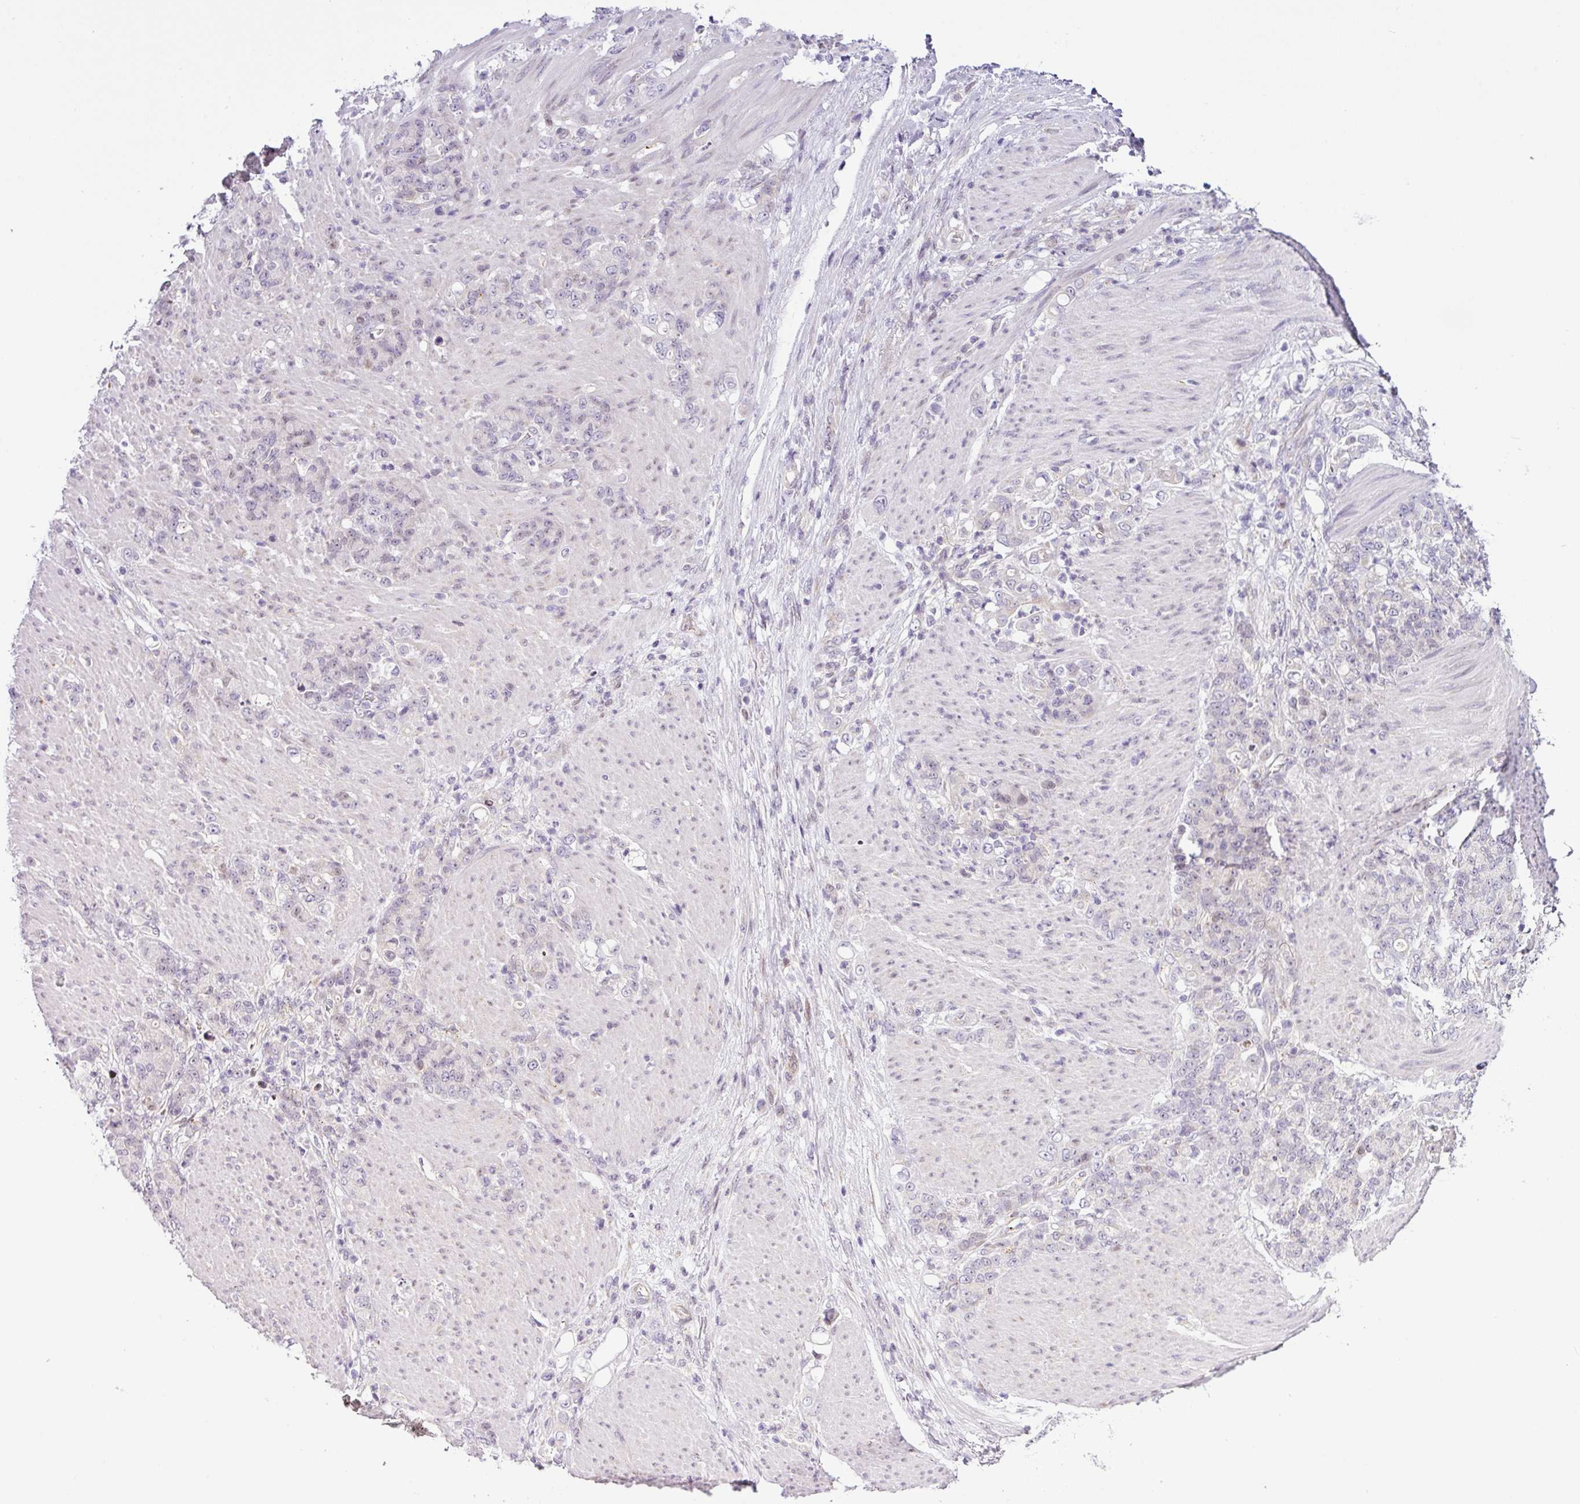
{"staining": {"intensity": "negative", "quantity": "none", "location": "none"}, "tissue": "stomach cancer", "cell_type": "Tumor cells", "image_type": "cancer", "snomed": [{"axis": "morphology", "description": "Adenocarcinoma, NOS"}, {"axis": "topography", "description": "Stomach"}], "caption": "Stomach adenocarcinoma was stained to show a protein in brown. There is no significant positivity in tumor cells.", "gene": "NDUFB2", "patient": {"sex": "female", "age": 79}}